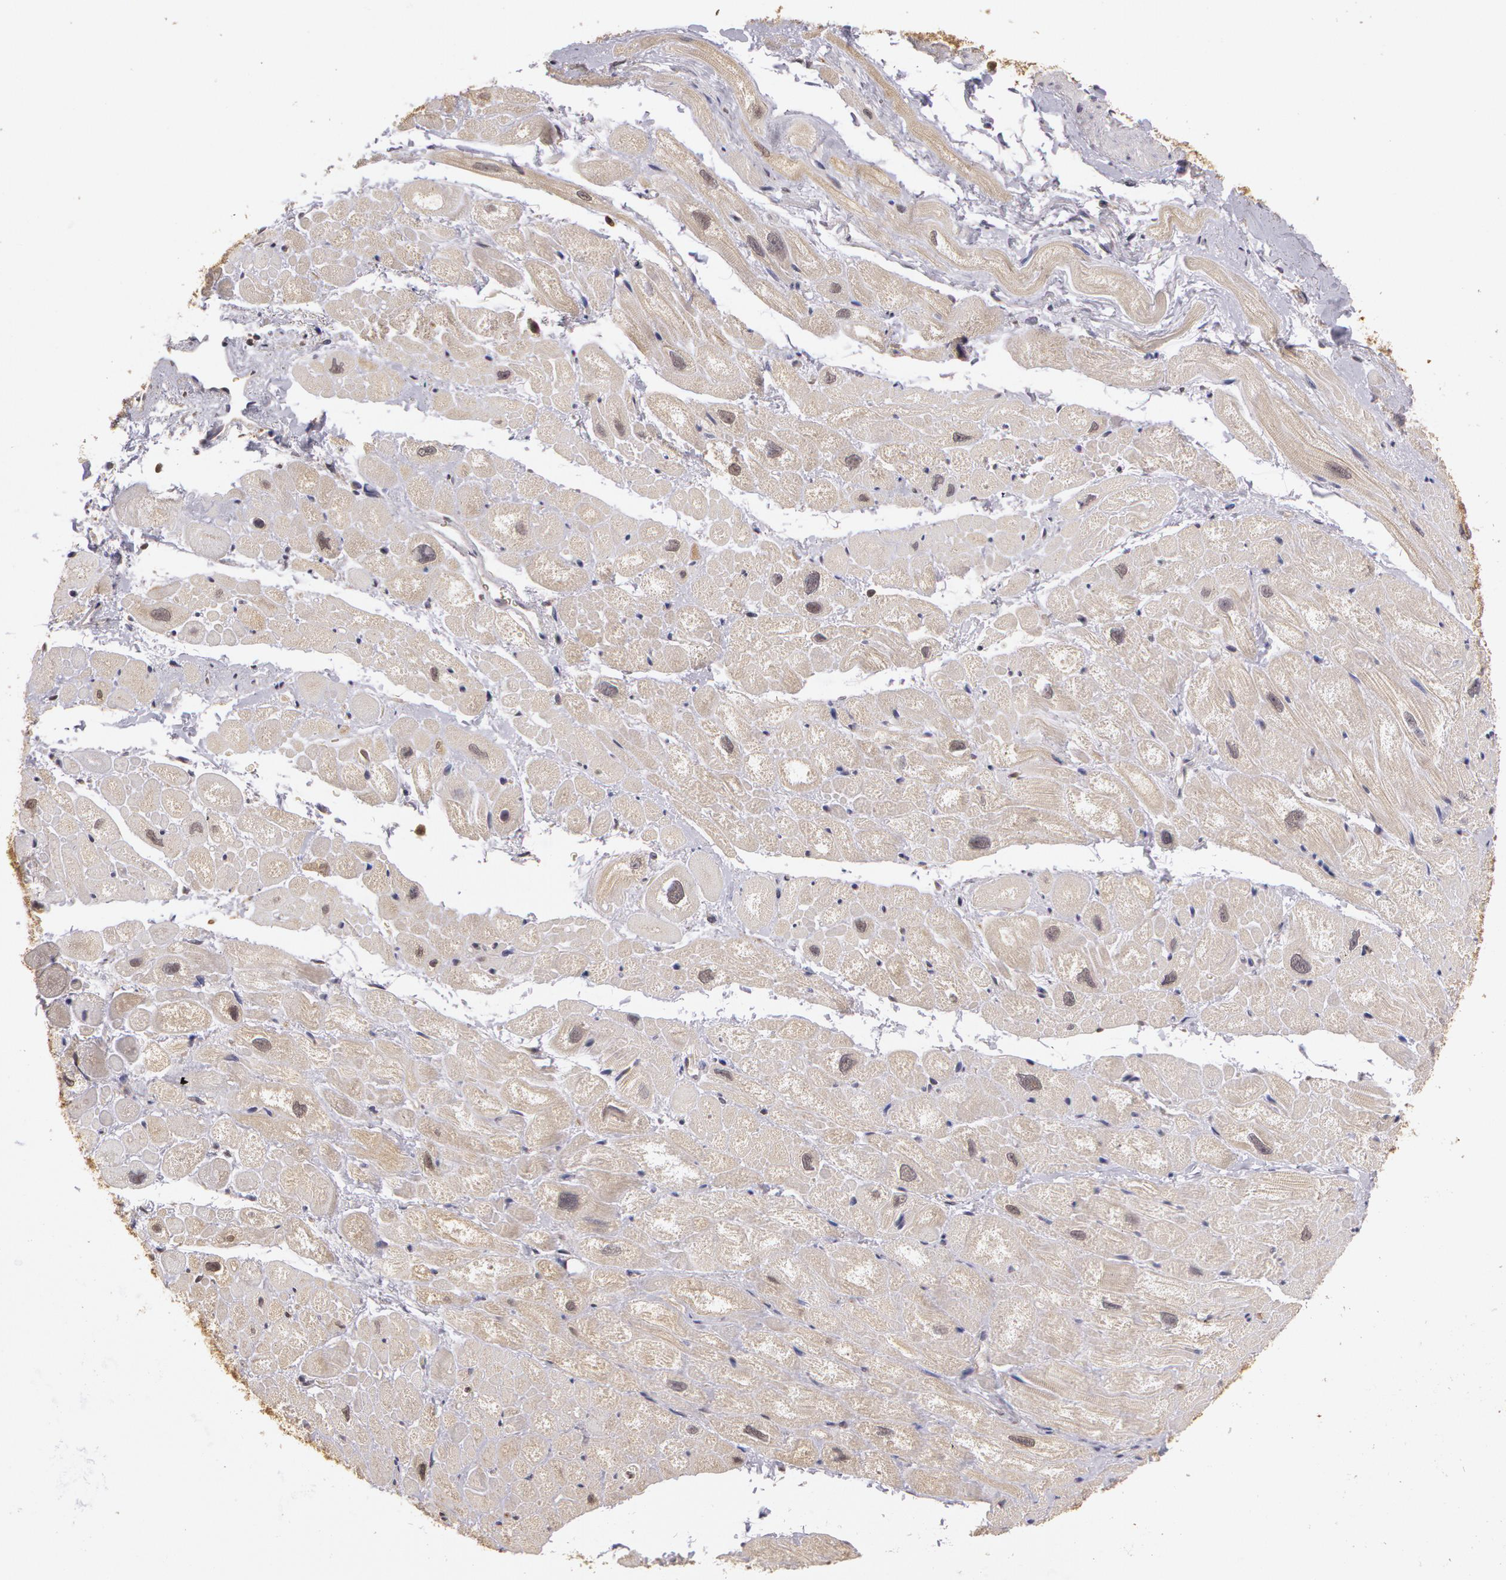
{"staining": {"intensity": "negative", "quantity": "none", "location": "none"}, "tissue": "heart muscle", "cell_type": "Cardiomyocytes", "image_type": "normal", "snomed": [{"axis": "morphology", "description": "Normal tissue, NOS"}, {"axis": "topography", "description": "Heart"}], "caption": "This image is of benign heart muscle stained with immunohistochemistry to label a protein in brown with the nuclei are counter-stained blue. There is no positivity in cardiomyocytes.", "gene": "AHSA1", "patient": {"sex": "male", "age": 49}}